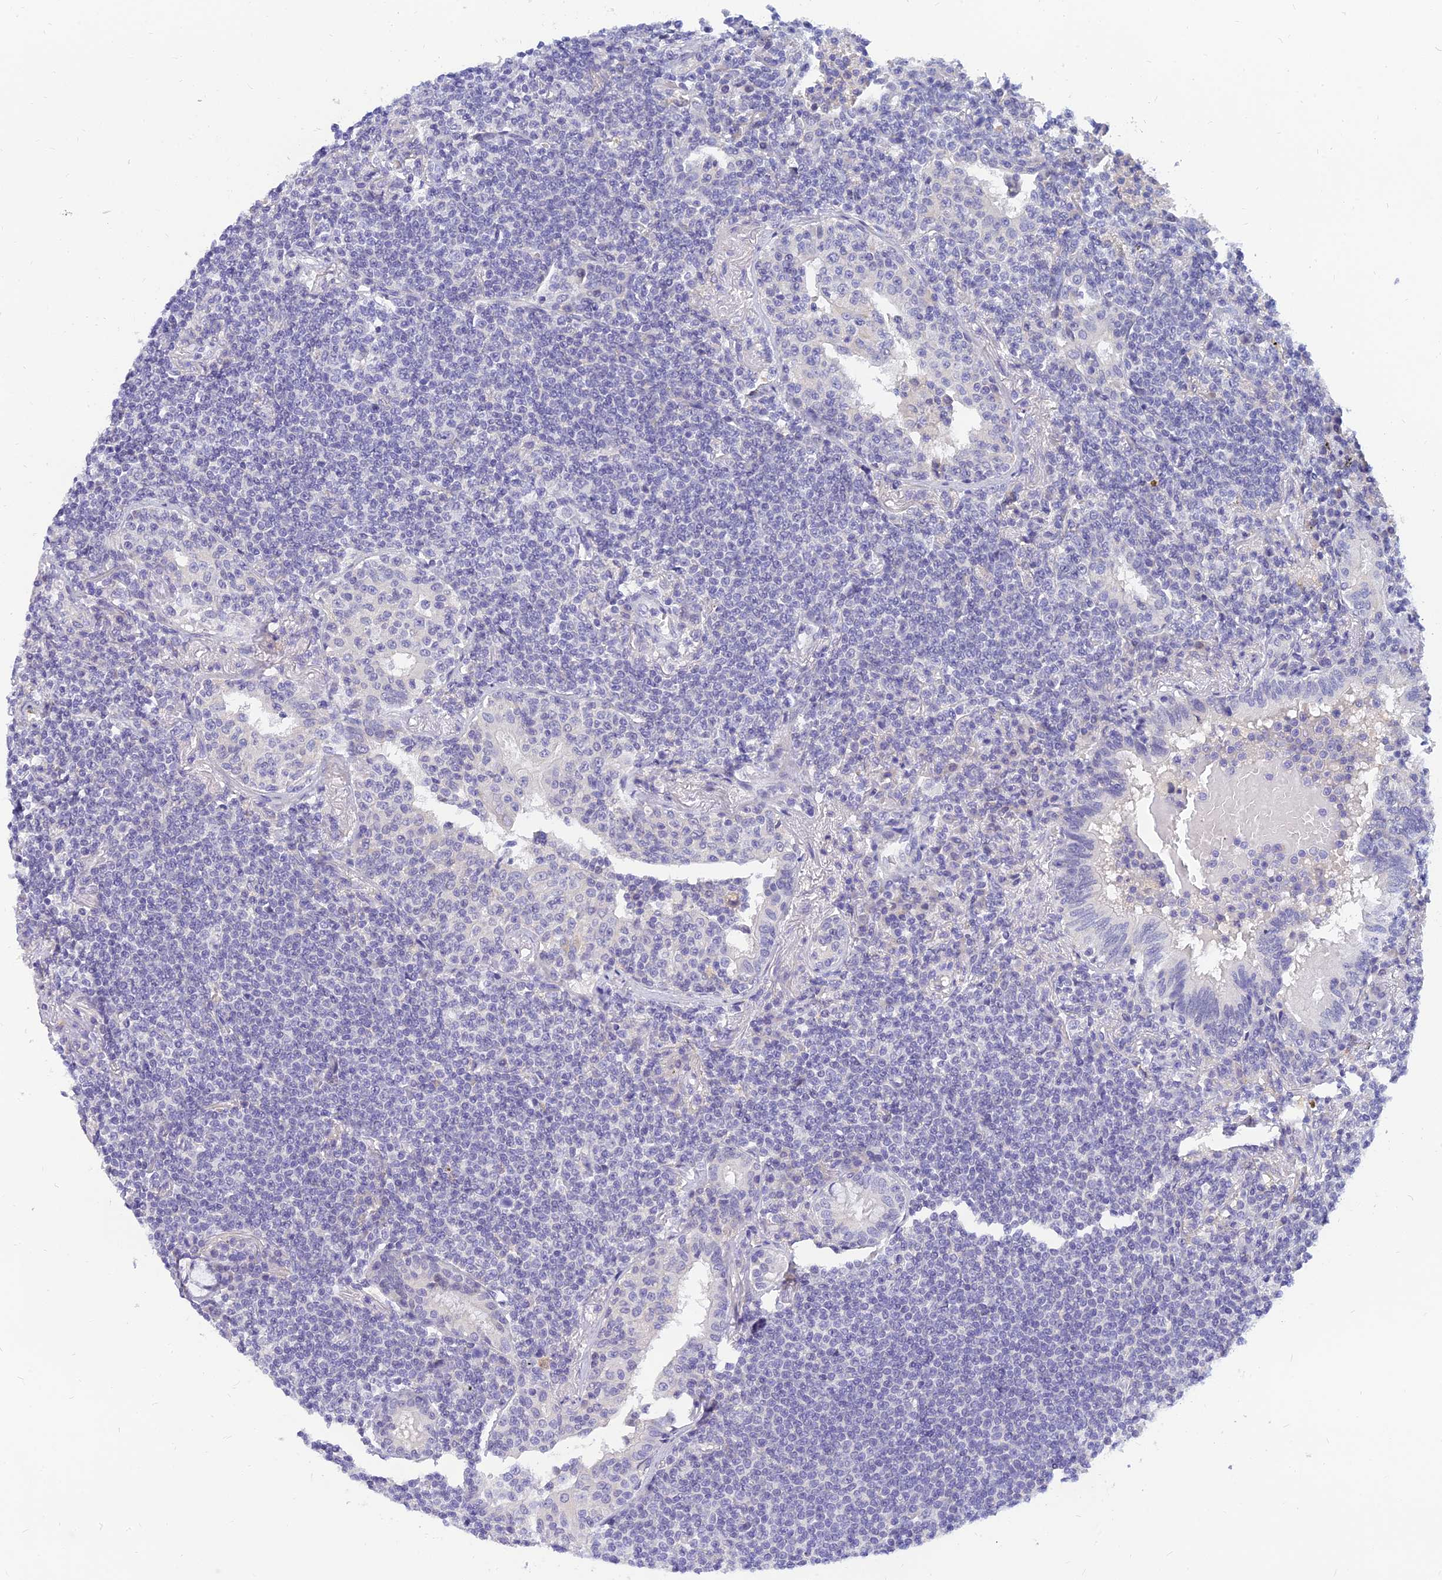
{"staining": {"intensity": "negative", "quantity": "none", "location": "none"}, "tissue": "lymphoma", "cell_type": "Tumor cells", "image_type": "cancer", "snomed": [{"axis": "morphology", "description": "Malignant lymphoma, non-Hodgkin's type, Low grade"}, {"axis": "topography", "description": "Lung"}], "caption": "Tumor cells show no significant protein staining in lymphoma. The staining was performed using DAB to visualize the protein expression in brown, while the nuclei were stained in blue with hematoxylin (Magnification: 20x).", "gene": "TMEM161B", "patient": {"sex": "female", "age": 71}}